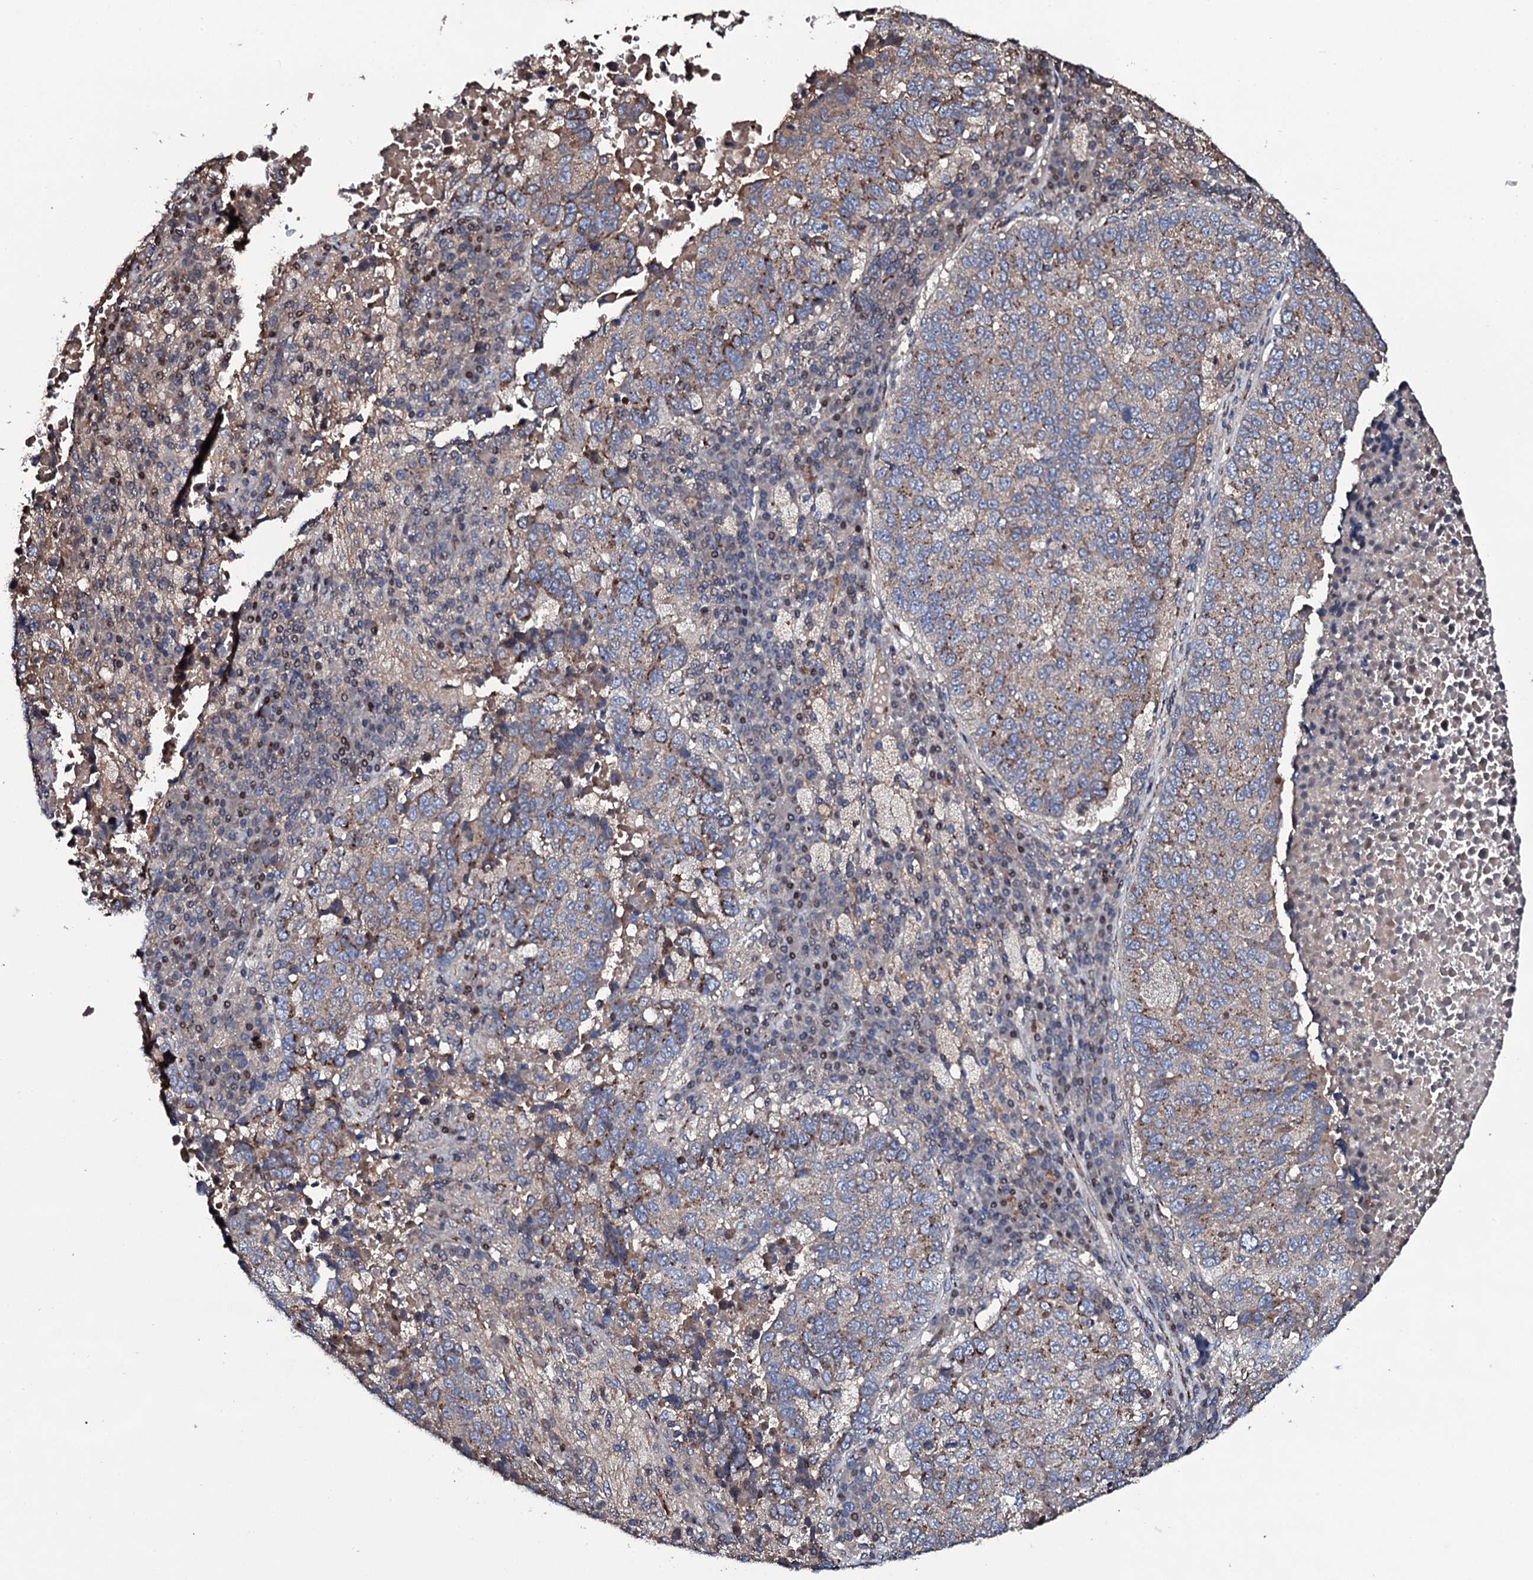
{"staining": {"intensity": "moderate", "quantity": "<25%", "location": "cytoplasmic/membranous"}, "tissue": "lung cancer", "cell_type": "Tumor cells", "image_type": "cancer", "snomed": [{"axis": "morphology", "description": "Squamous cell carcinoma, NOS"}, {"axis": "topography", "description": "Lung"}], "caption": "High-power microscopy captured an immunohistochemistry (IHC) histopathology image of squamous cell carcinoma (lung), revealing moderate cytoplasmic/membranous positivity in about <25% of tumor cells. (DAB IHC, brown staining for protein, blue staining for nuclei).", "gene": "PLET1", "patient": {"sex": "male", "age": 73}}